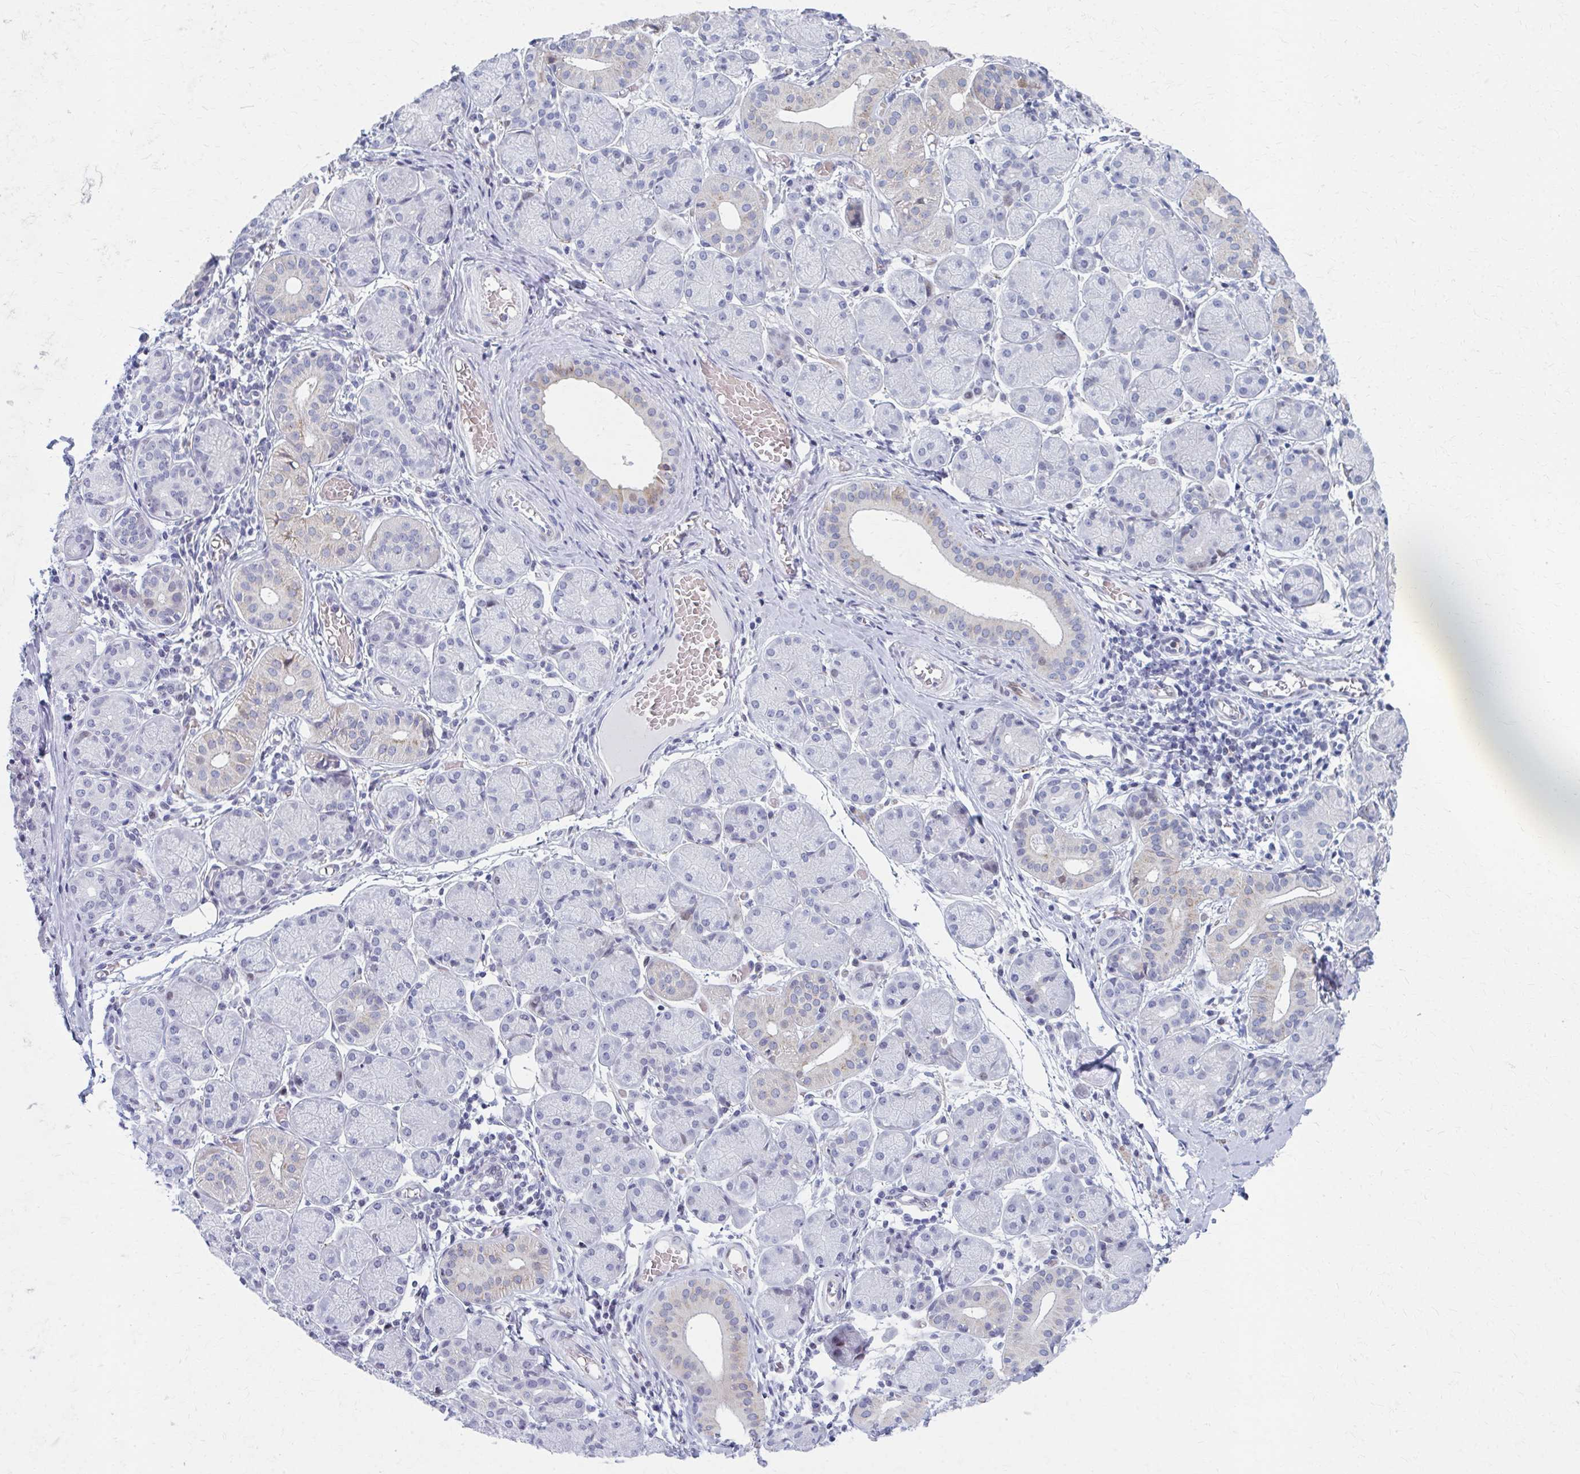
{"staining": {"intensity": "negative", "quantity": "none", "location": "none"}, "tissue": "salivary gland", "cell_type": "Glandular cells", "image_type": "normal", "snomed": [{"axis": "morphology", "description": "Normal tissue, NOS"}, {"axis": "topography", "description": "Salivary gland"}], "caption": "The histopathology image shows no staining of glandular cells in benign salivary gland.", "gene": "ABHD16B", "patient": {"sex": "female", "age": 24}}